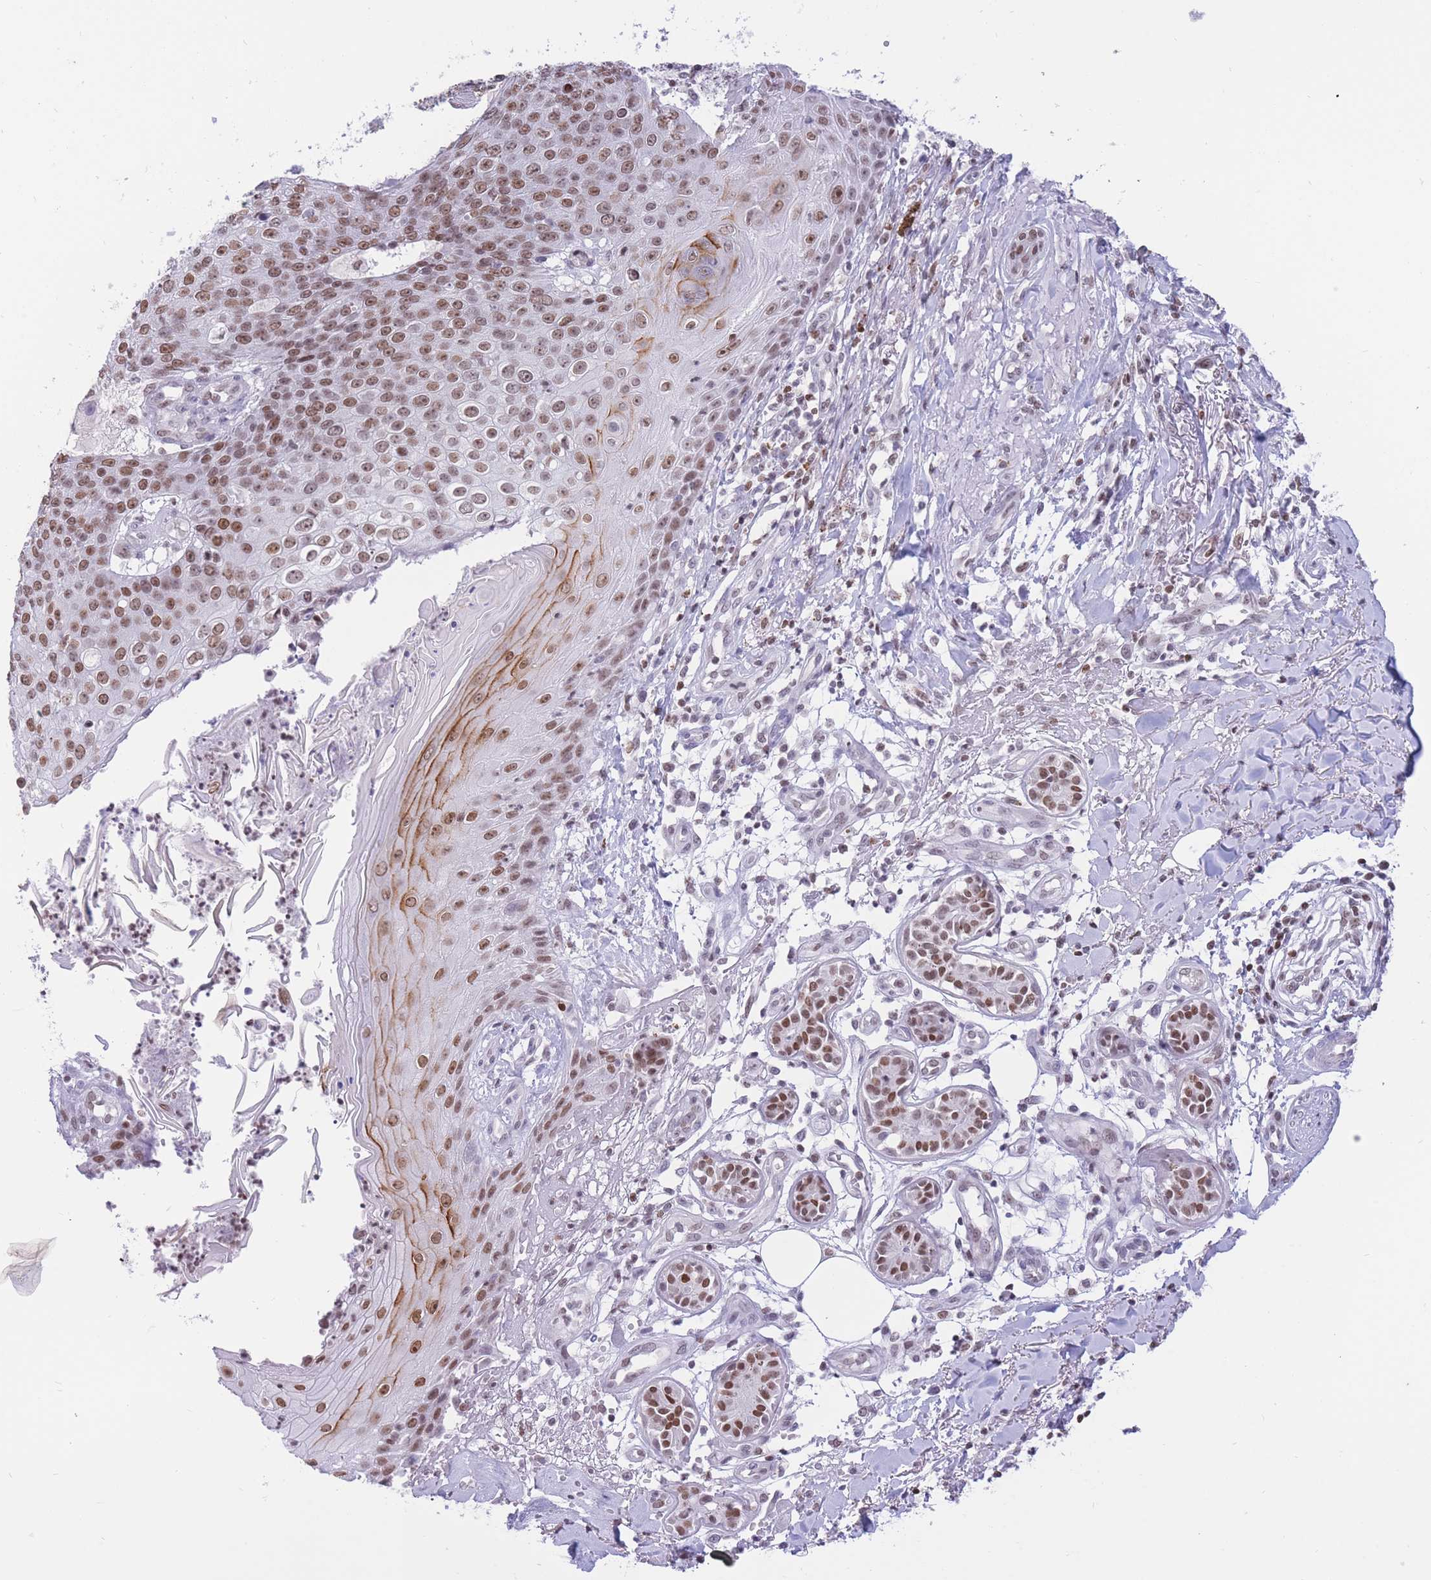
{"staining": {"intensity": "moderate", "quantity": ">75%", "location": "nuclear"}, "tissue": "skin cancer", "cell_type": "Tumor cells", "image_type": "cancer", "snomed": [{"axis": "morphology", "description": "Squamous cell carcinoma, NOS"}, {"axis": "topography", "description": "Skin"}], "caption": "Moderate nuclear positivity for a protein is identified in about >75% of tumor cells of squamous cell carcinoma (skin) using immunohistochemistry.", "gene": "HMGN1", "patient": {"sex": "male", "age": 71}}